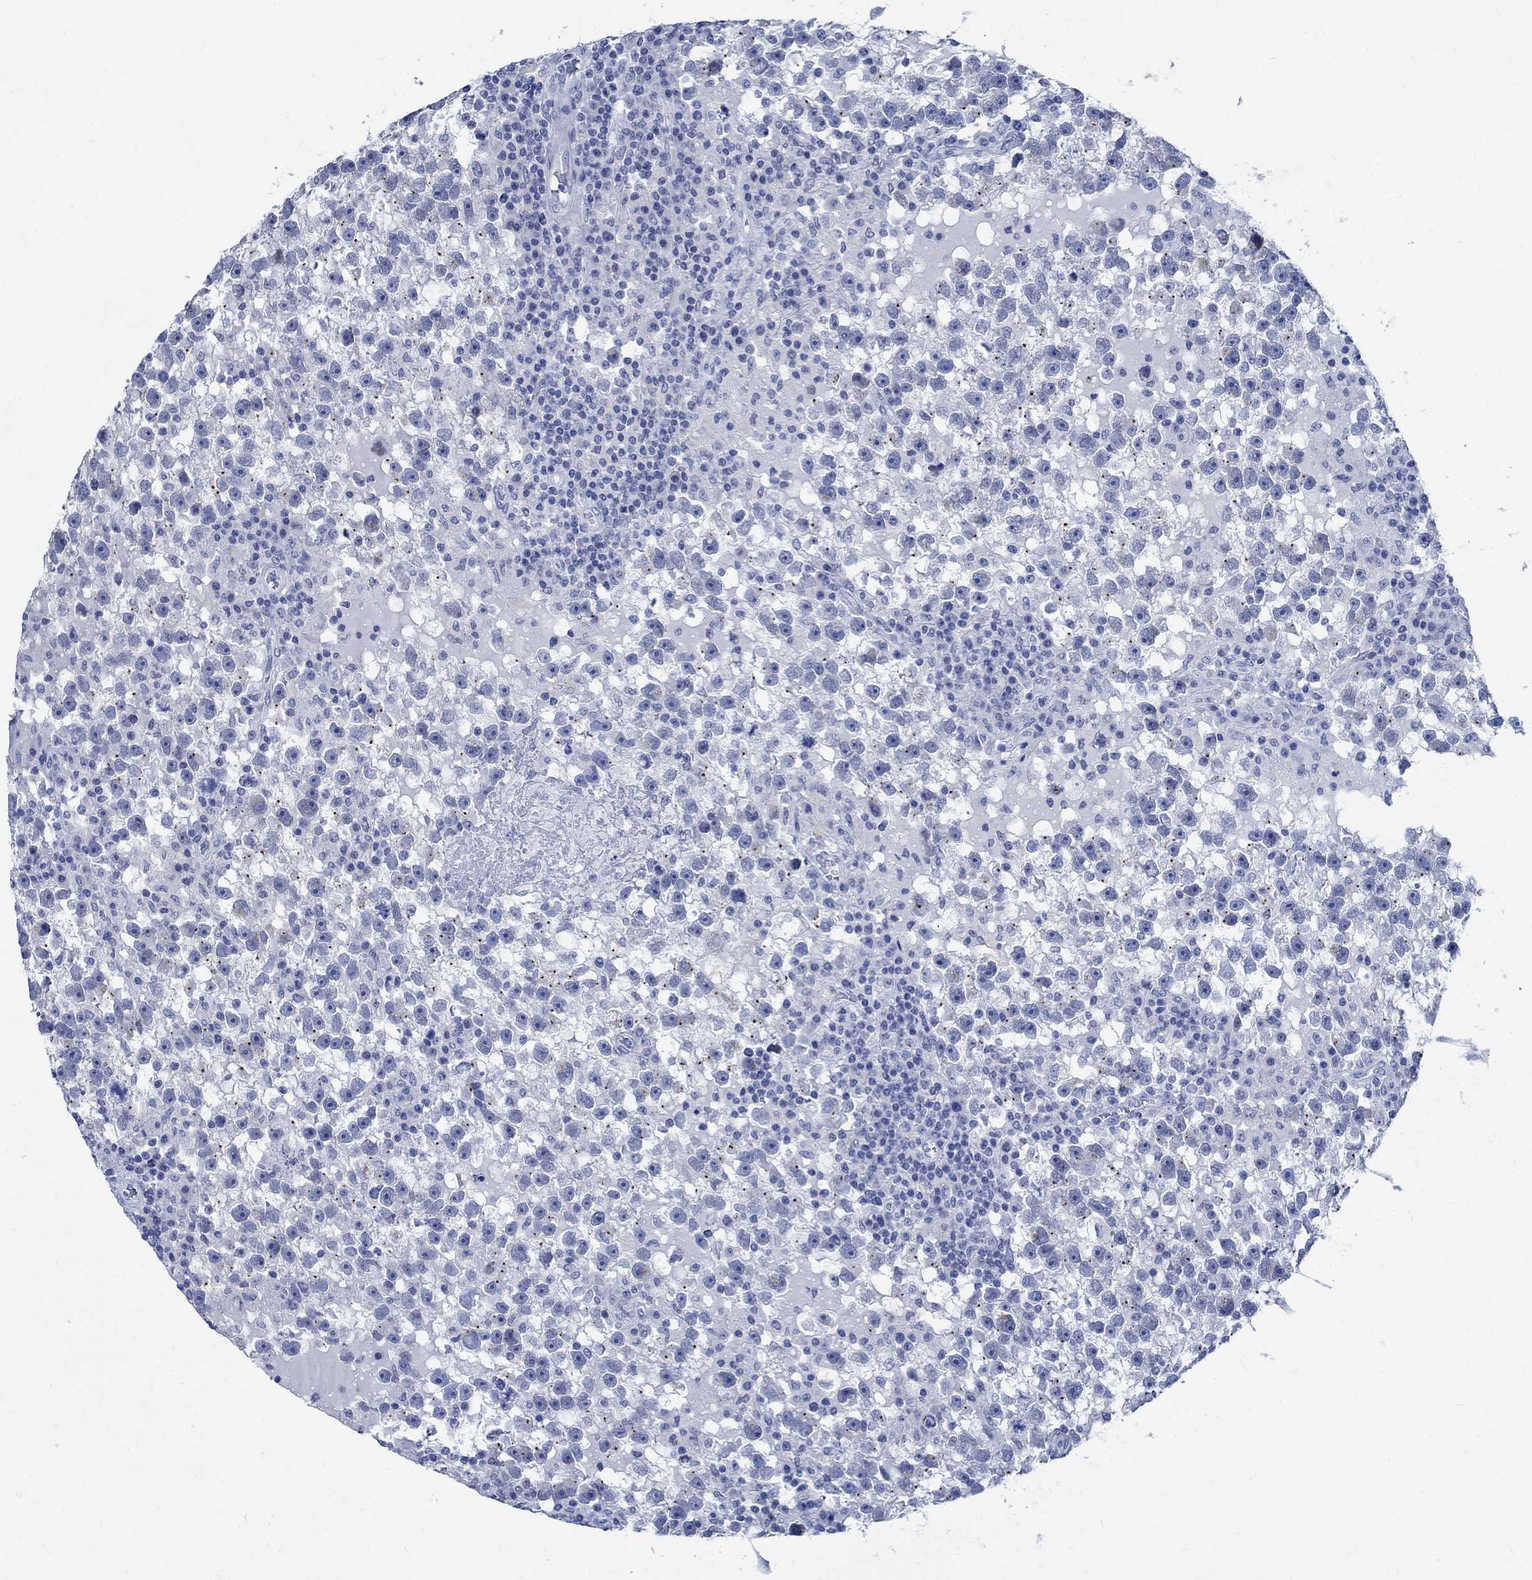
{"staining": {"intensity": "negative", "quantity": "none", "location": "none"}, "tissue": "testis cancer", "cell_type": "Tumor cells", "image_type": "cancer", "snomed": [{"axis": "morphology", "description": "Seminoma, NOS"}, {"axis": "topography", "description": "Testis"}], "caption": "Immunohistochemistry micrograph of testis cancer stained for a protein (brown), which displays no positivity in tumor cells.", "gene": "CAMK2N1", "patient": {"sex": "male", "age": 47}}